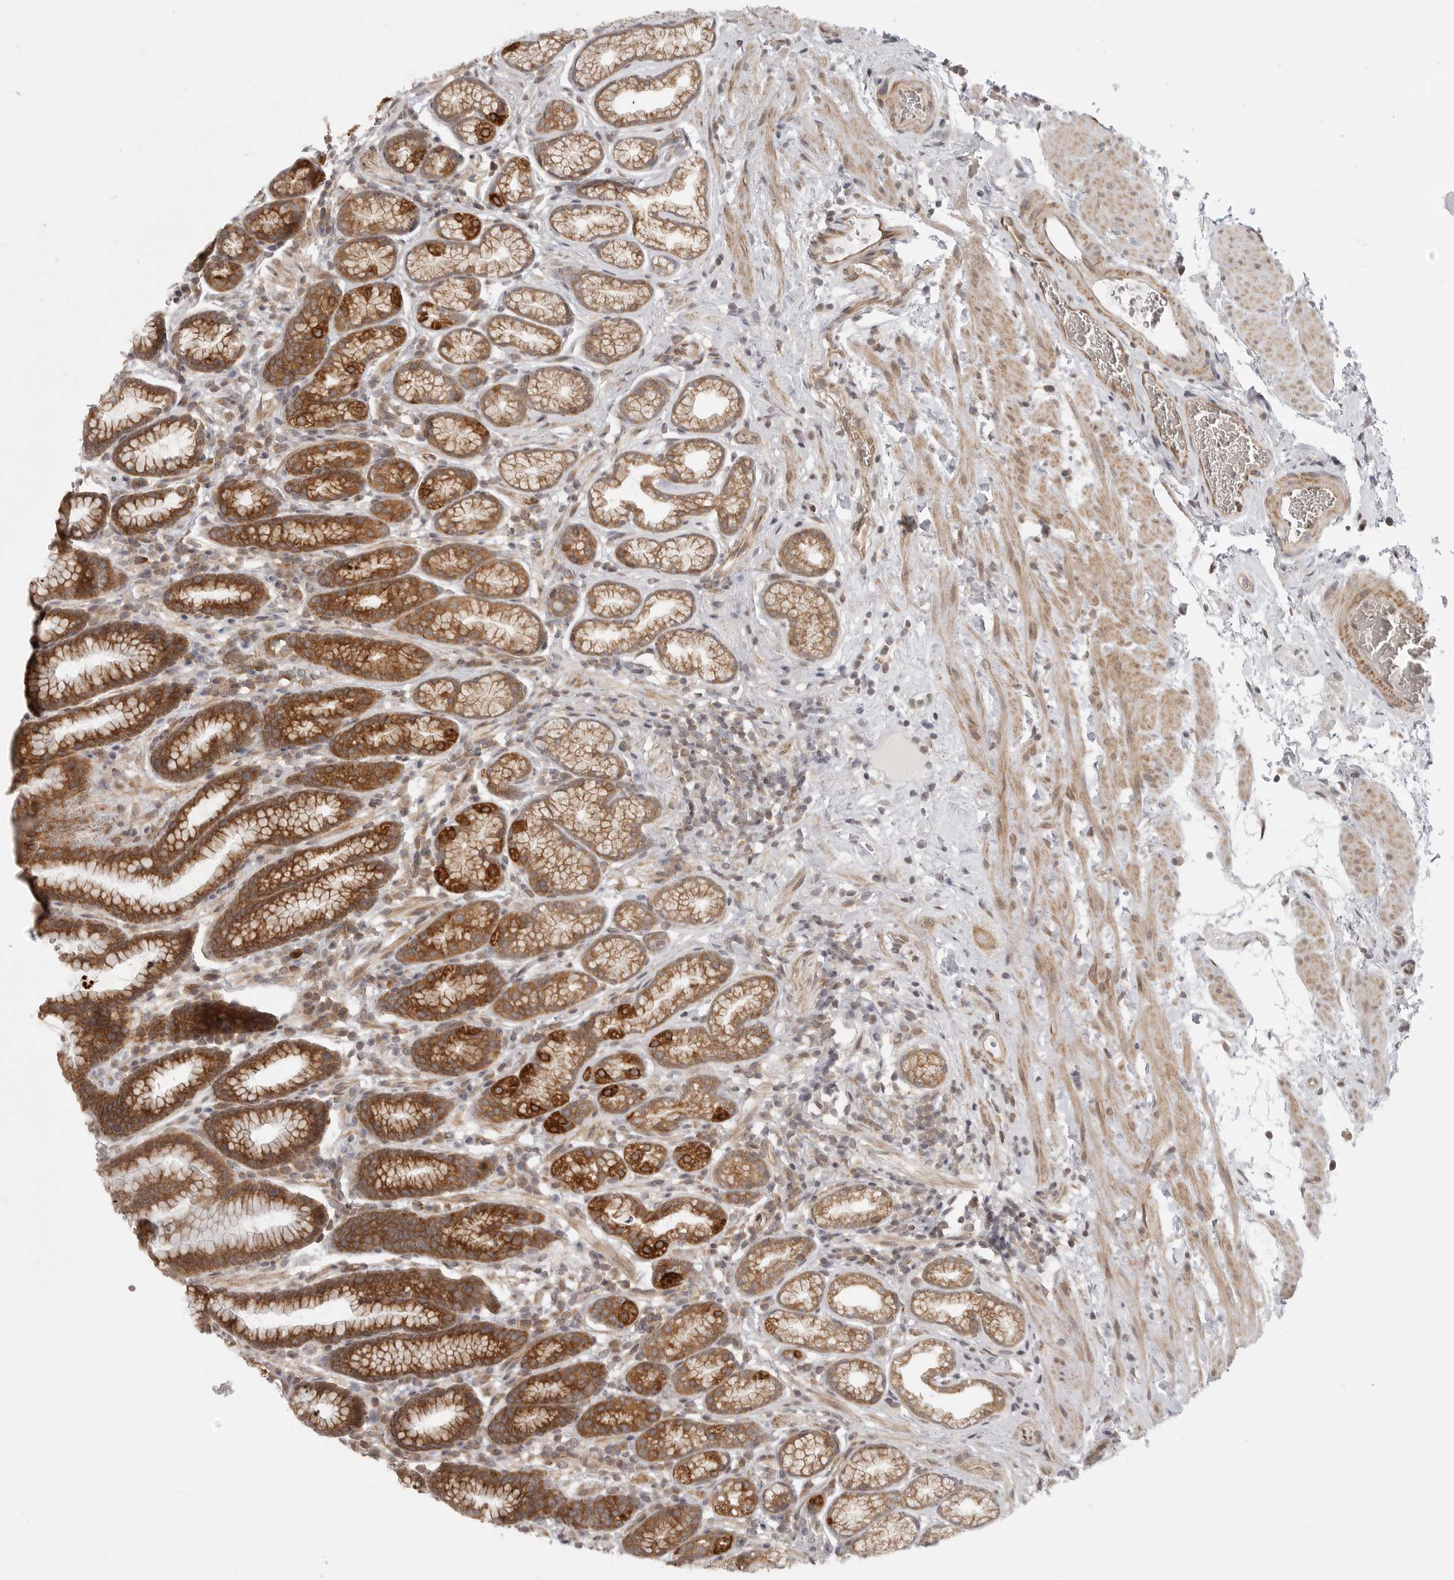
{"staining": {"intensity": "moderate", "quantity": ">75%", "location": "cytoplasmic/membranous"}, "tissue": "stomach", "cell_type": "Glandular cells", "image_type": "normal", "snomed": [{"axis": "morphology", "description": "Normal tissue, NOS"}, {"axis": "topography", "description": "Stomach"}], "caption": "Immunohistochemistry (IHC) photomicrograph of unremarkable stomach: human stomach stained using immunohistochemistry (IHC) displays medium levels of moderate protein expression localized specifically in the cytoplasmic/membranous of glandular cells, appearing as a cytoplasmic/membranous brown color.", "gene": "CERS2", "patient": {"sex": "male", "age": 42}}